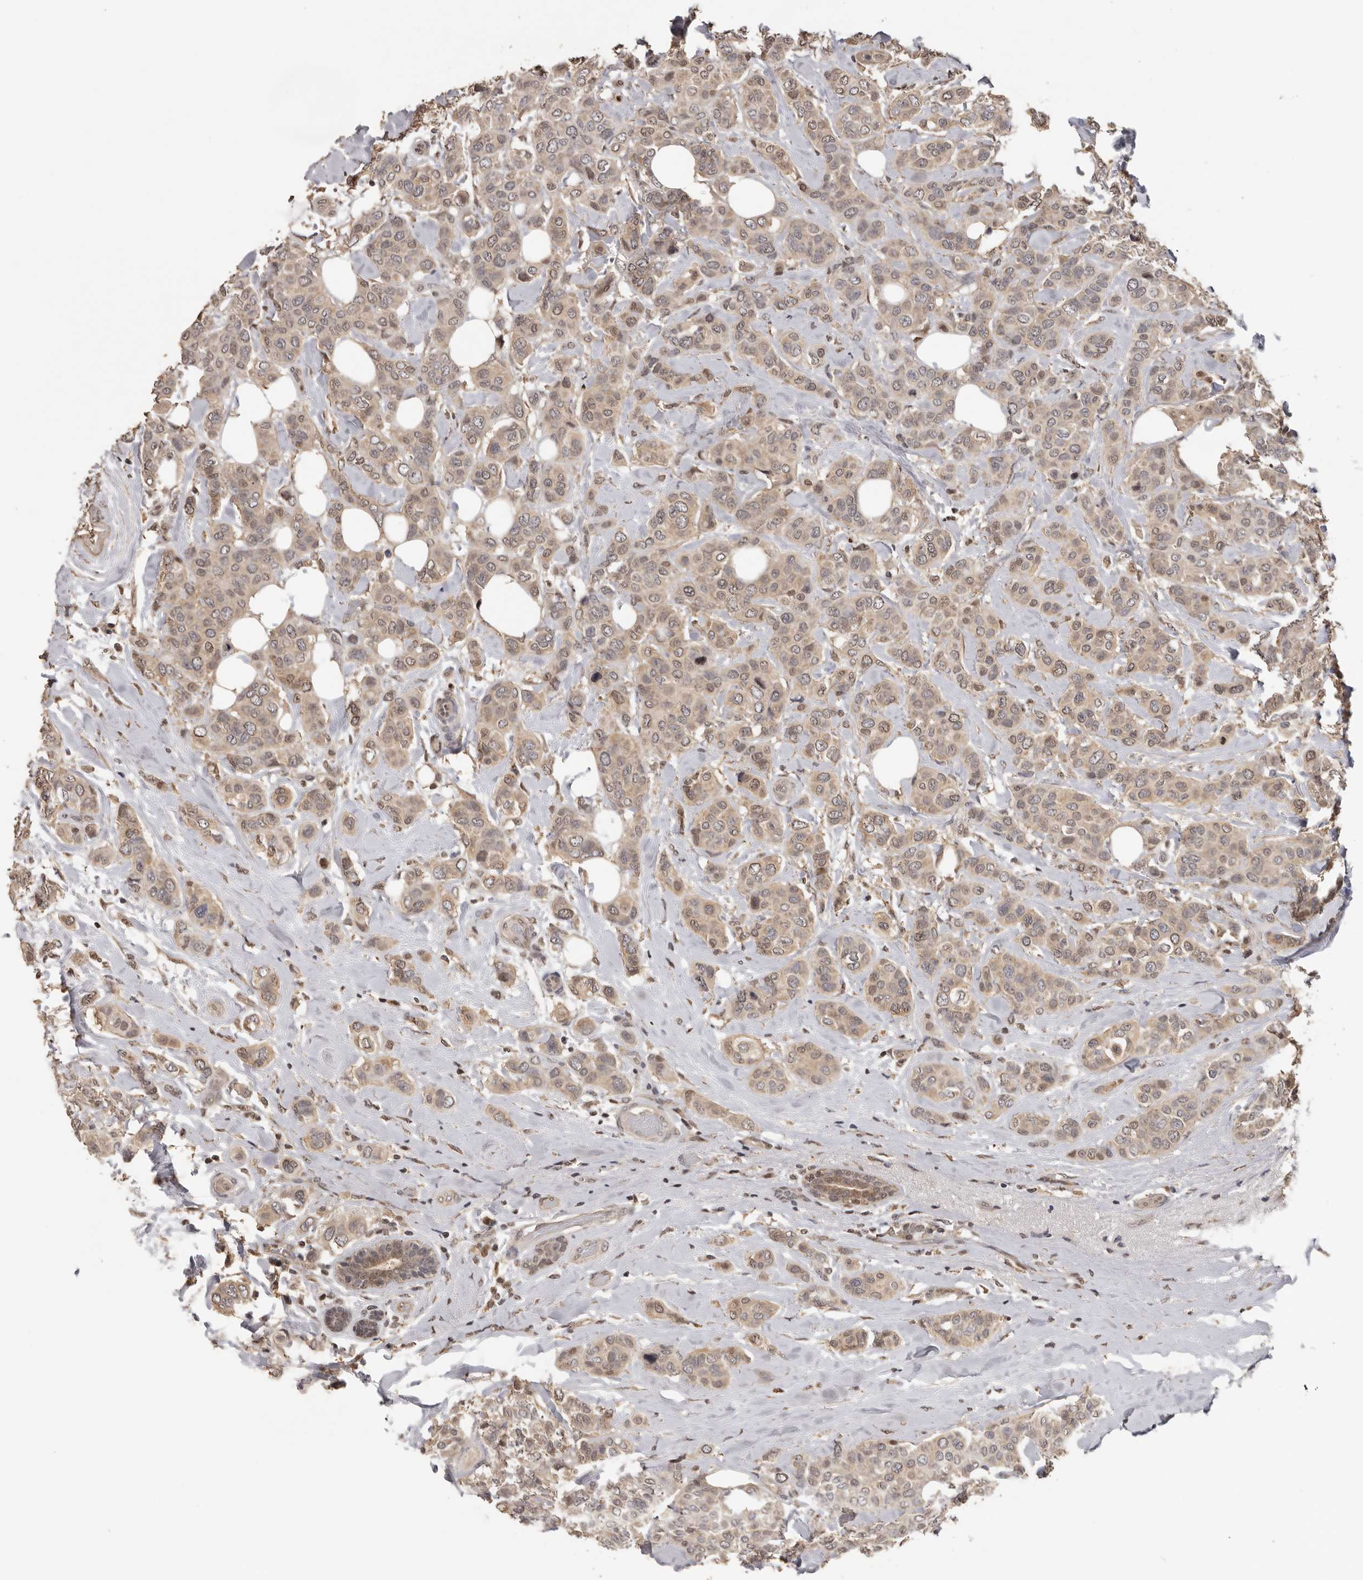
{"staining": {"intensity": "weak", "quantity": ">75%", "location": "cytoplasmic/membranous,nuclear"}, "tissue": "breast cancer", "cell_type": "Tumor cells", "image_type": "cancer", "snomed": [{"axis": "morphology", "description": "Lobular carcinoma"}, {"axis": "topography", "description": "Breast"}], "caption": "Human breast cancer stained with a brown dye shows weak cytoplasmic/membranous and nuclear positive positivity in approximately >75% of tumor cells.", "gene": "KIF2B", "patient": {"sex": "female", "age": 51}}